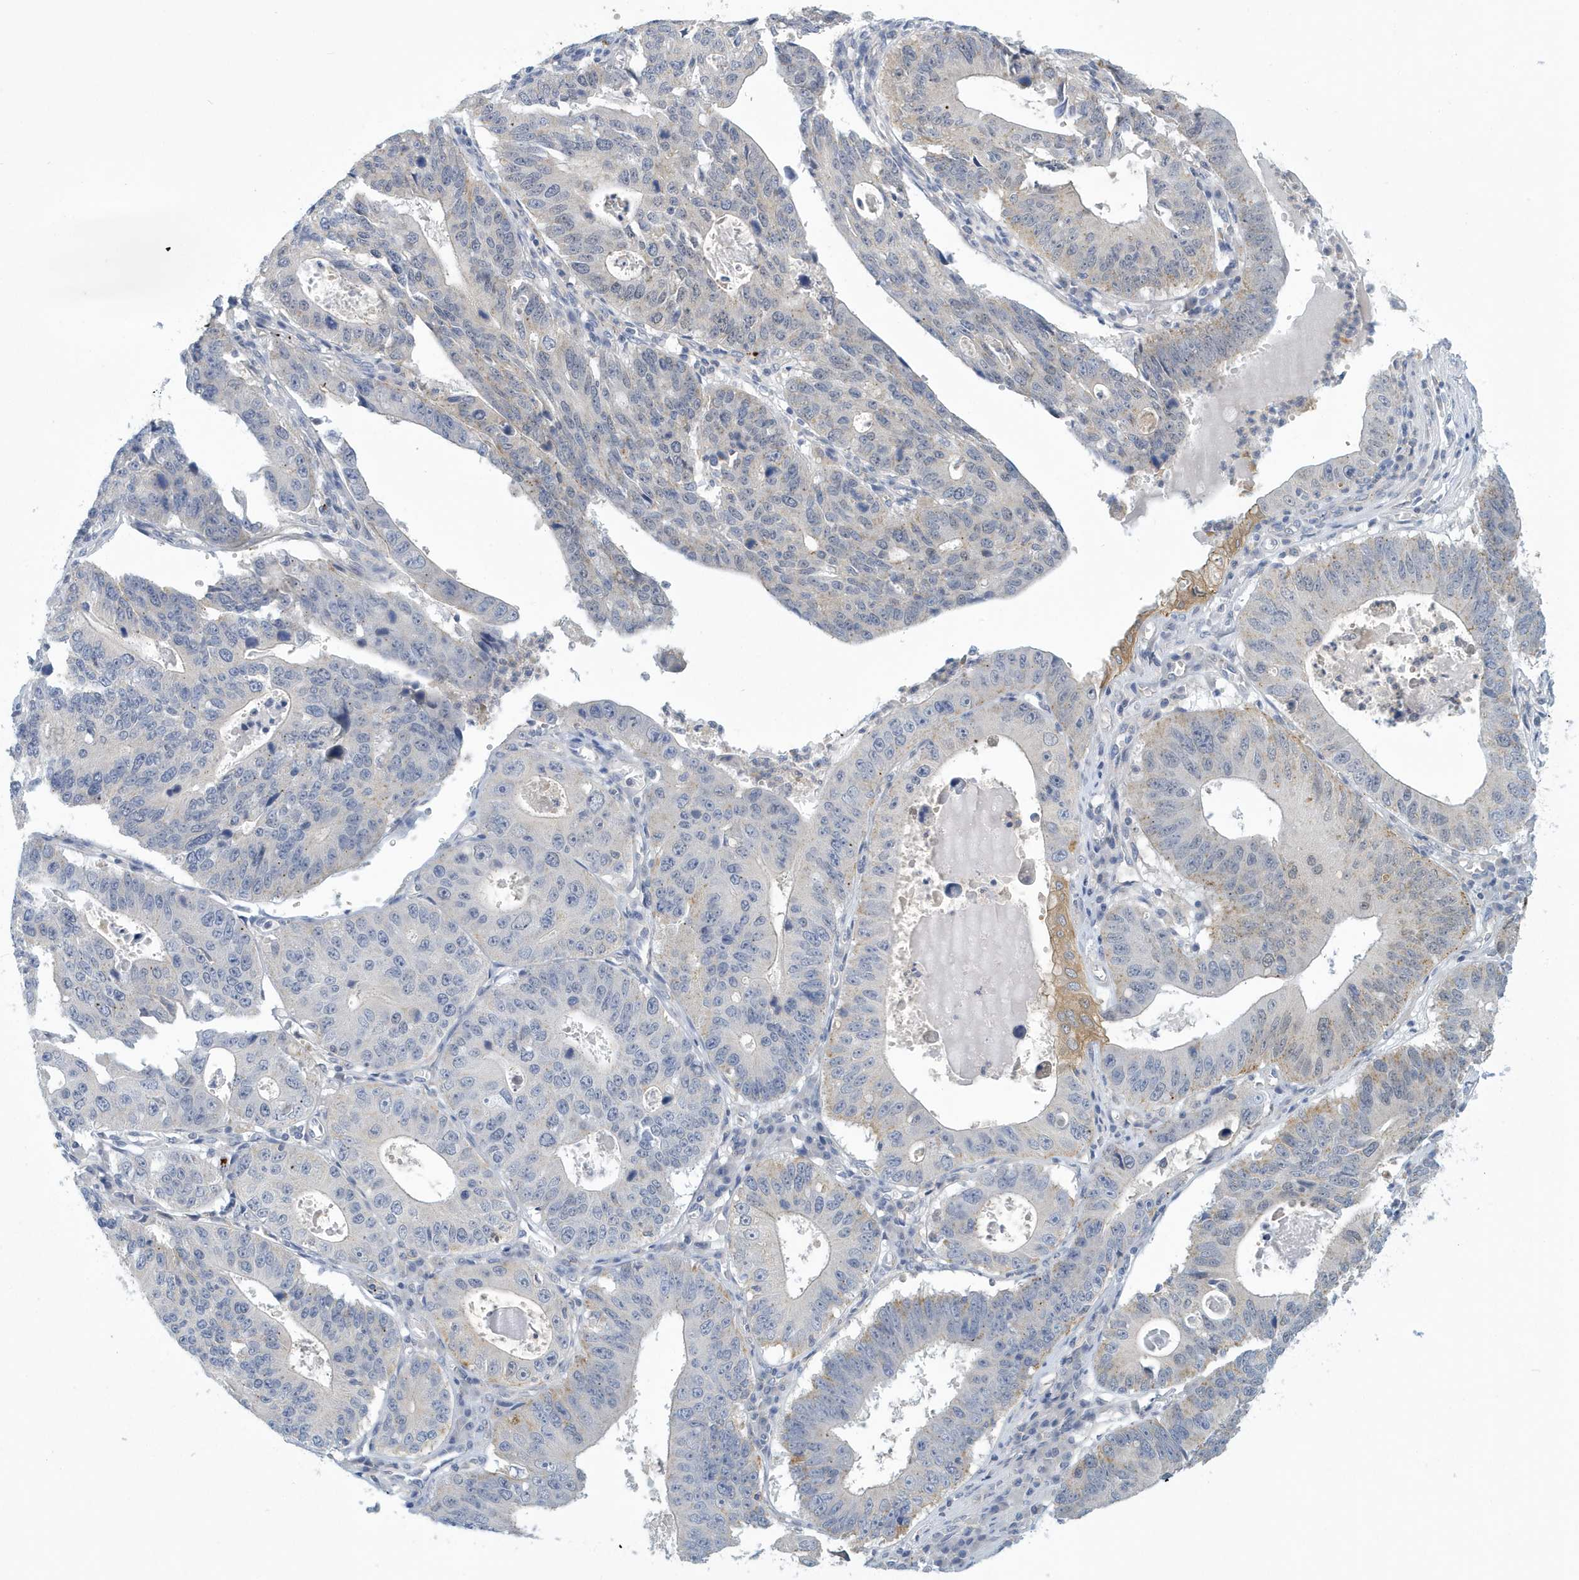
{"staining": {"intensity": "weak", "quantity": "25%-75%", "location": "cytoplasmic/membranous,nuclear"}, "tissue": "stomach cancer", "cell_type": "Tumor cells", "image_type": "cancer", "snomed": [{"axis": "morphology", "description": "Adenocarcinoma, NOS"}, {"axis": "topography", "description": "Stomach"}], "caption": "A micrograph showing weak cytoplasmic/membranous and nuclear positivity in approximately 25%-75% of tumor cells in adenocarcinoma (stomach), as visualized by brown immunohistochemical staining.", "gene": "VTA1", "patient": {"sex": "male", "age": 59}}